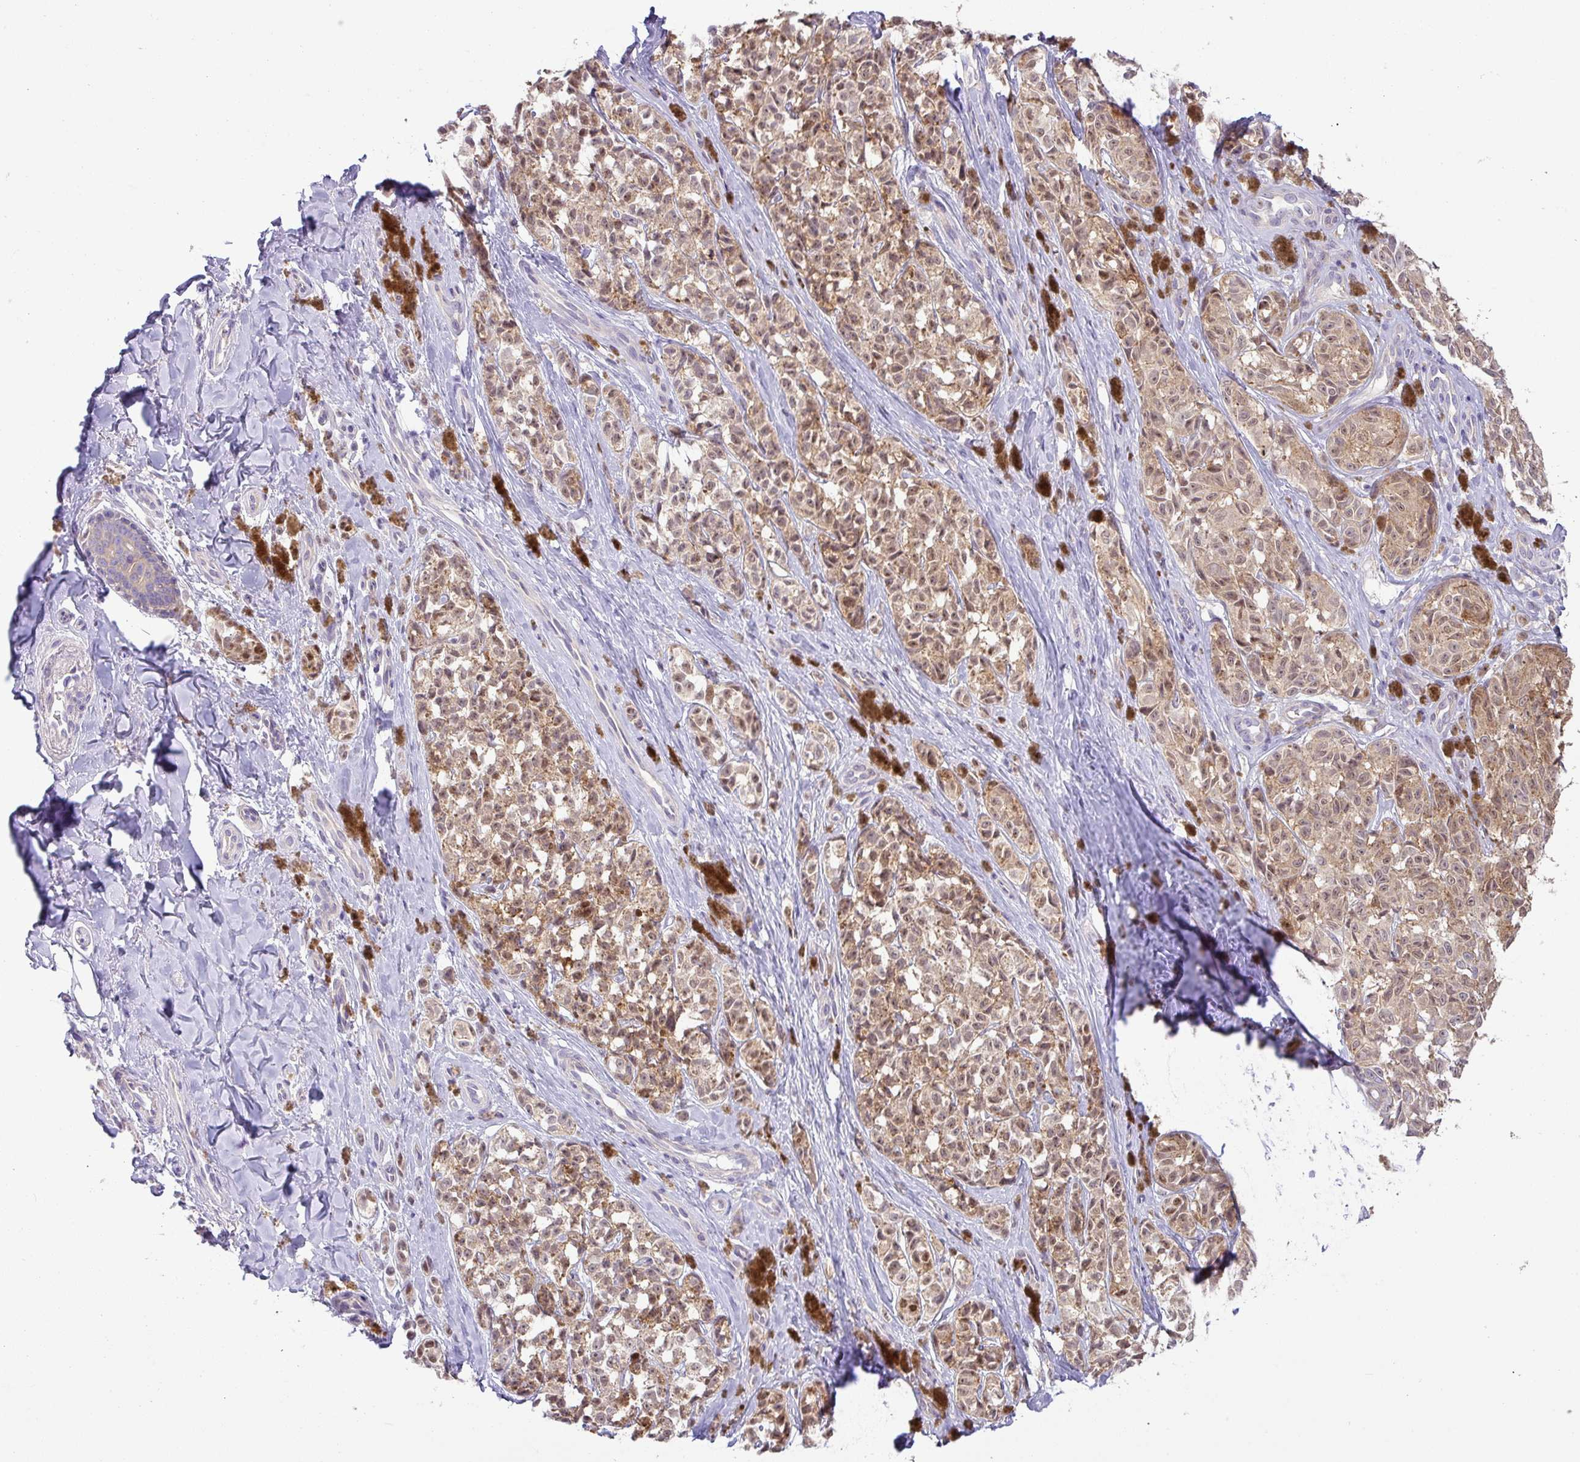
{"staining": {"intensity": "moderate", "quantity": ">75%", "location": "cytoplasmic/membranous"}, "tissue": "melanoma", "cell_type": "Tumor cells", "image_type": "cancer", "snomed": [{"axis": "morphology", "description": "Malignant melanoma, NOS"}, {"axis": "topography", "description": "Skin"}], "caption": "This micrograph reveals immunohistochemistry staining of malignant melanoma, with medium moderate cytoplasmic/membranous expression in about >75% of tumor cells.", "gene": "GALNT12", "patient": {"sex": "female", "age": 65}}